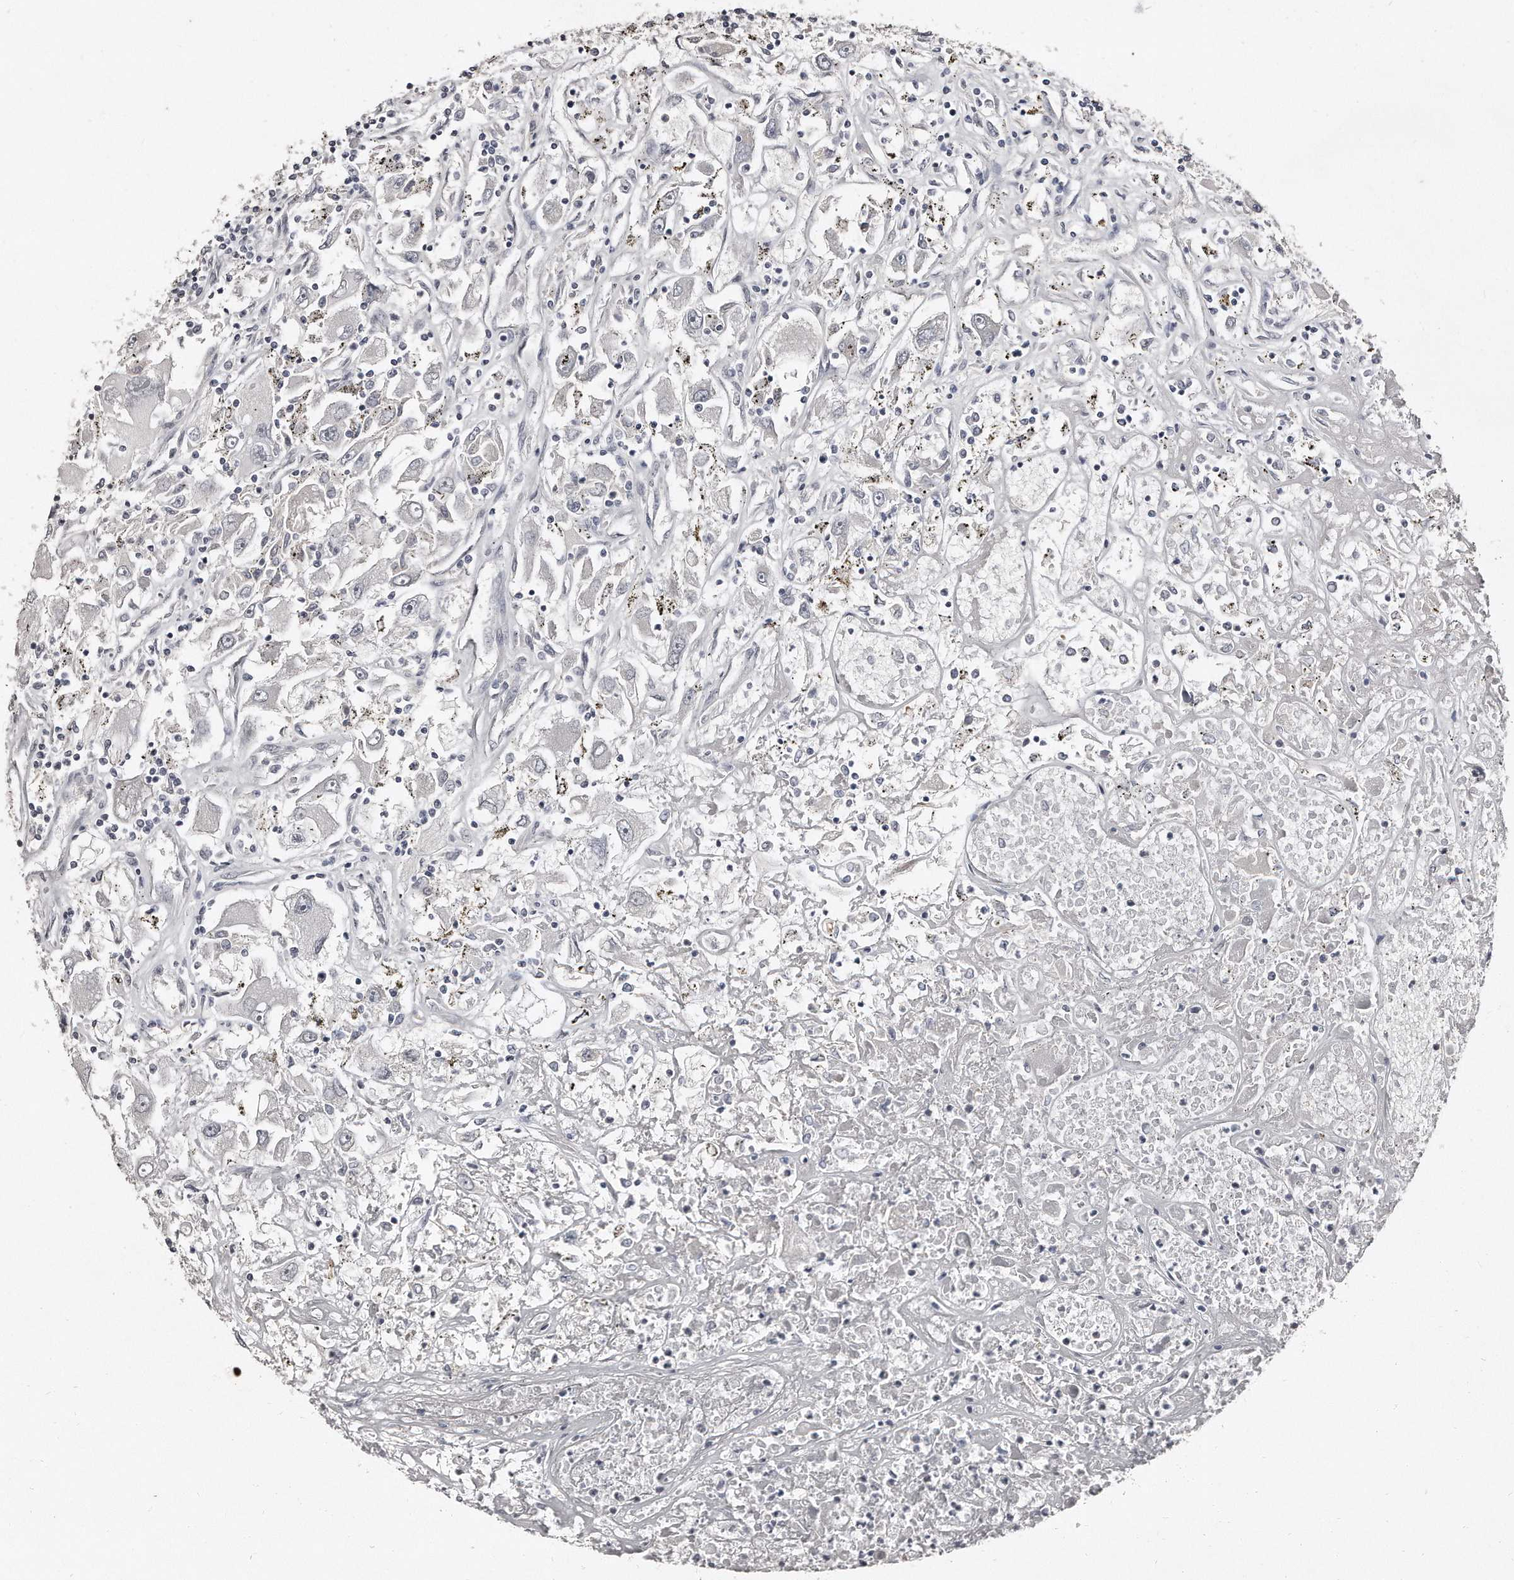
{"staining": {"intensity": "negative", "quantity": "none", "location": "none"}, "tissue": "renal cancer", "cell_type": "Tumor cells", "image_type": "cancer", "snomed": [{"axis": "morphology", "description": "Adenocarcinoma, NOS"}, {"axis": "topography", "description": "Kidney"}], "caption": "DAB (3,3'-diaminobenzidine) immunohistochemical staining of renal cancer reveals no significant positivity in tumor cells. The staining is performed using DAB (3,3'-diaminobenzidine) brown chromogen with nuclei counter-stained in using hematoxylin.", "gene": "LMOD1", "patient": {"sex": "female", "age": 52}}